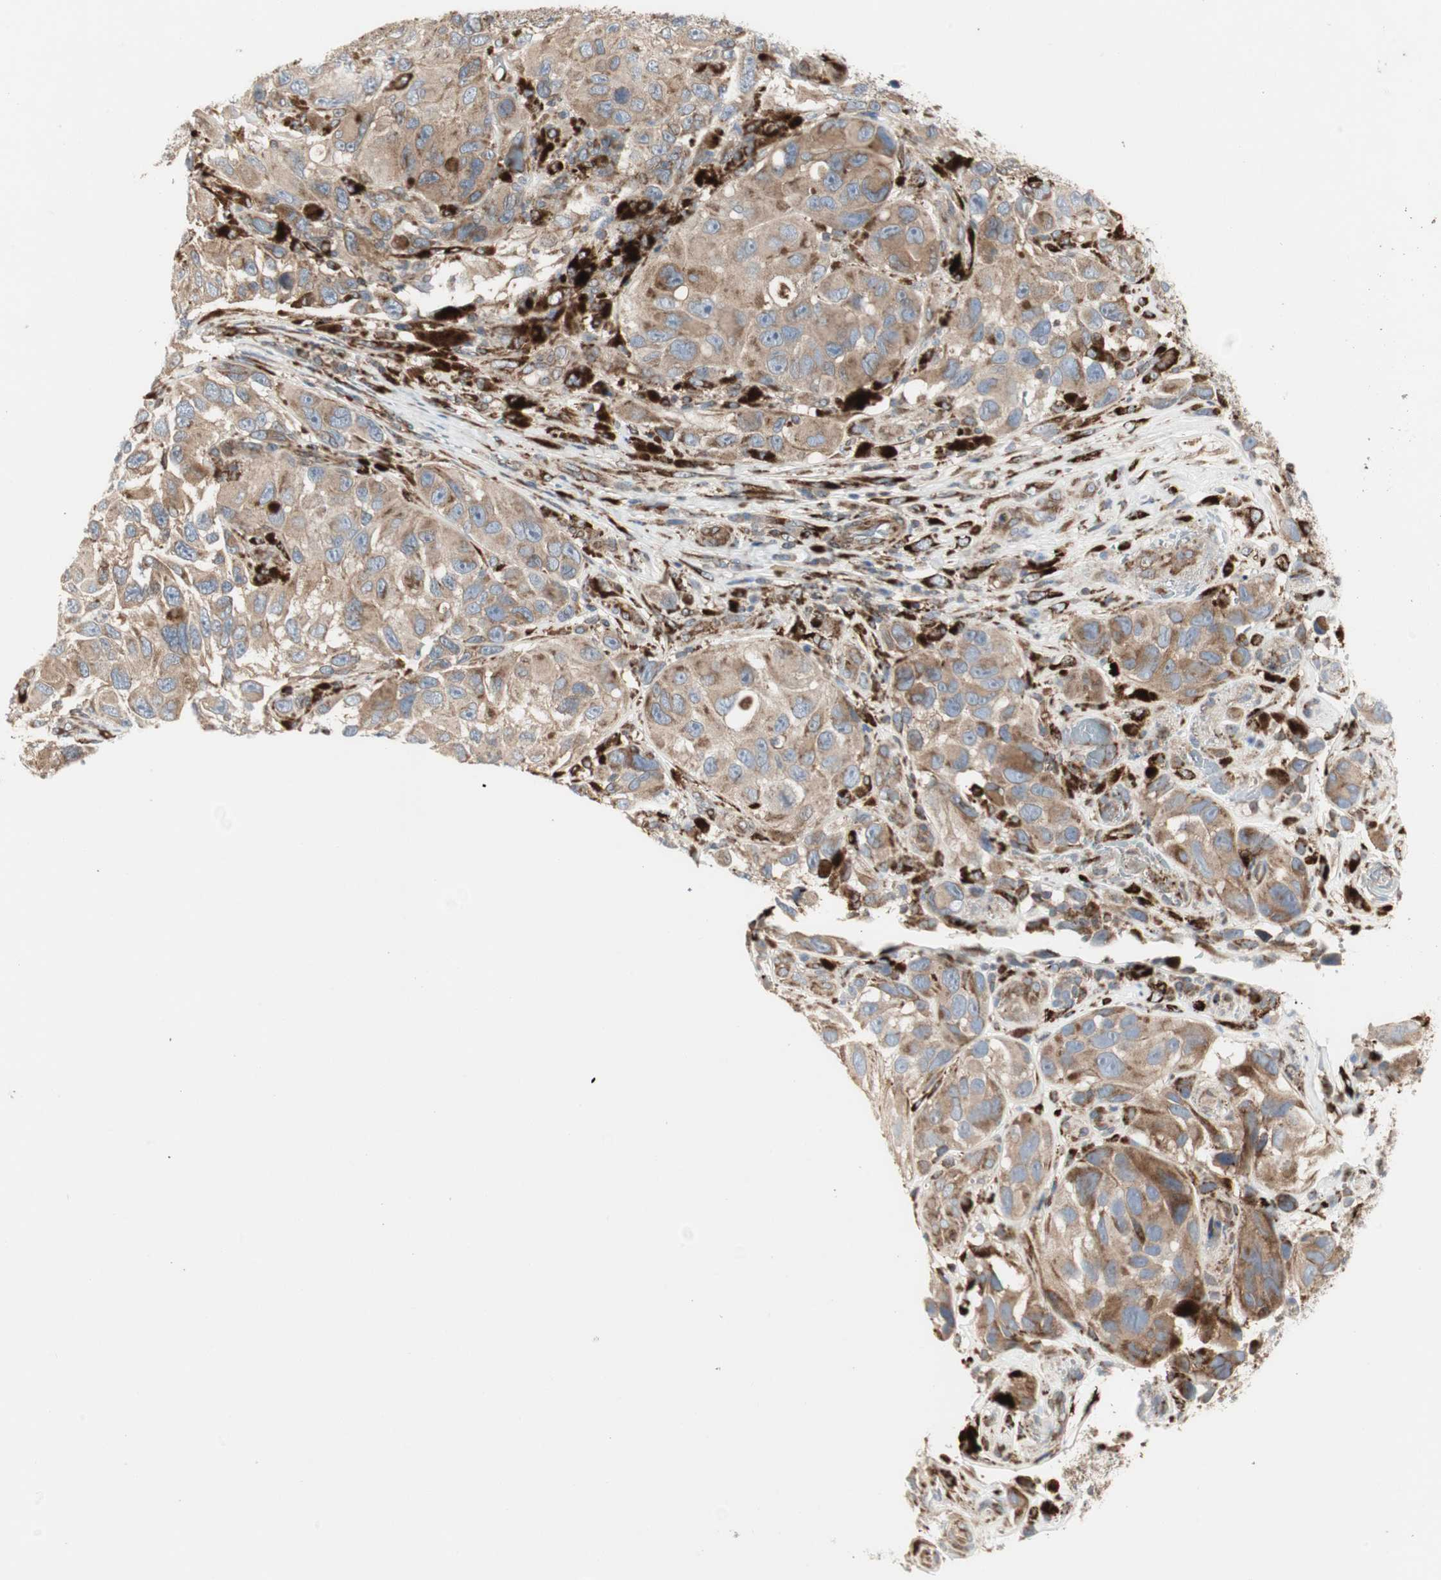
{"staining": {"intensity": "moderate", "quantity": ">75%", "location": "cytoplasmic/membranous"}, "tissue": "melanoma", "cell_type": "Tumor cells", "image_type": "cancer", "snomed": [{"axis": "morphology", "description": "Malignant melanoma, NOS"}, {"axis": "topography", "description": "Skin"}], "caption": "Immunohistochemical staining of malignant melanoma reveals medium levels of moderate cytoplasmic/membranous expression in about >75% of tumor cells.", "gene": "H6PD", "patient": {"sex": "female", "age": 73}}